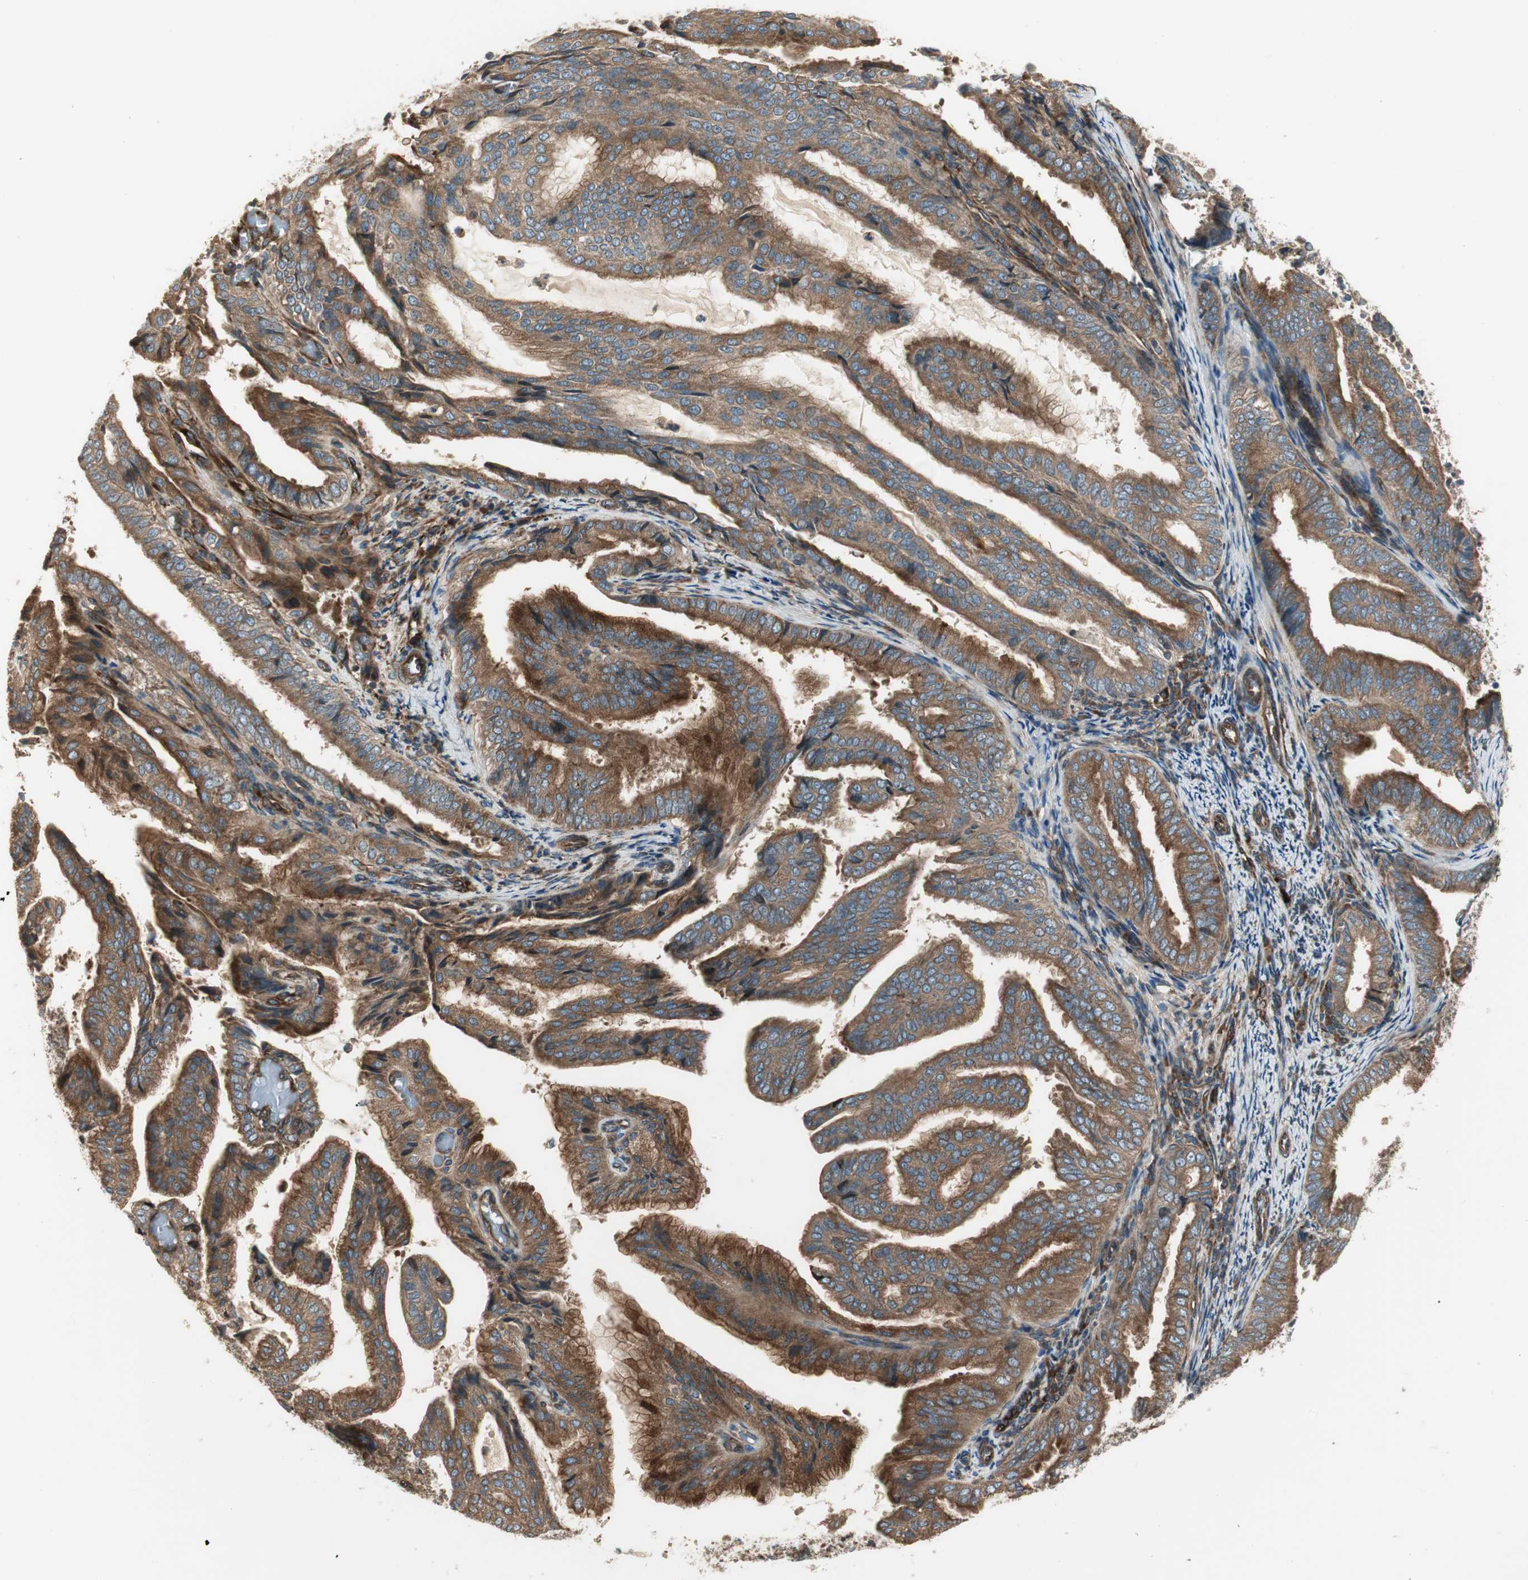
{"staining": {"intensity": "moderate", "quantity": ">75%", "location": "cytoplasmic/membranous"}, "tissue": "endometrial cancer", "cell_type": "Tumor cells", "image_type": "cancer", "snomed": [{"axis": "morphology", "description": "Adenocarcinoma, NOS"}, {"axis": "topography", "description": "Endometrium"}], "caption": "This image reveals immunohistochemistry staining of human endometrial cancer (adenocarcinoma), with medium moderate cytoplasmic/membranous positivity in about >75% of tumor cells.", "gene": "PRKG1", "patient": {"sex": "female", "age": 58}}